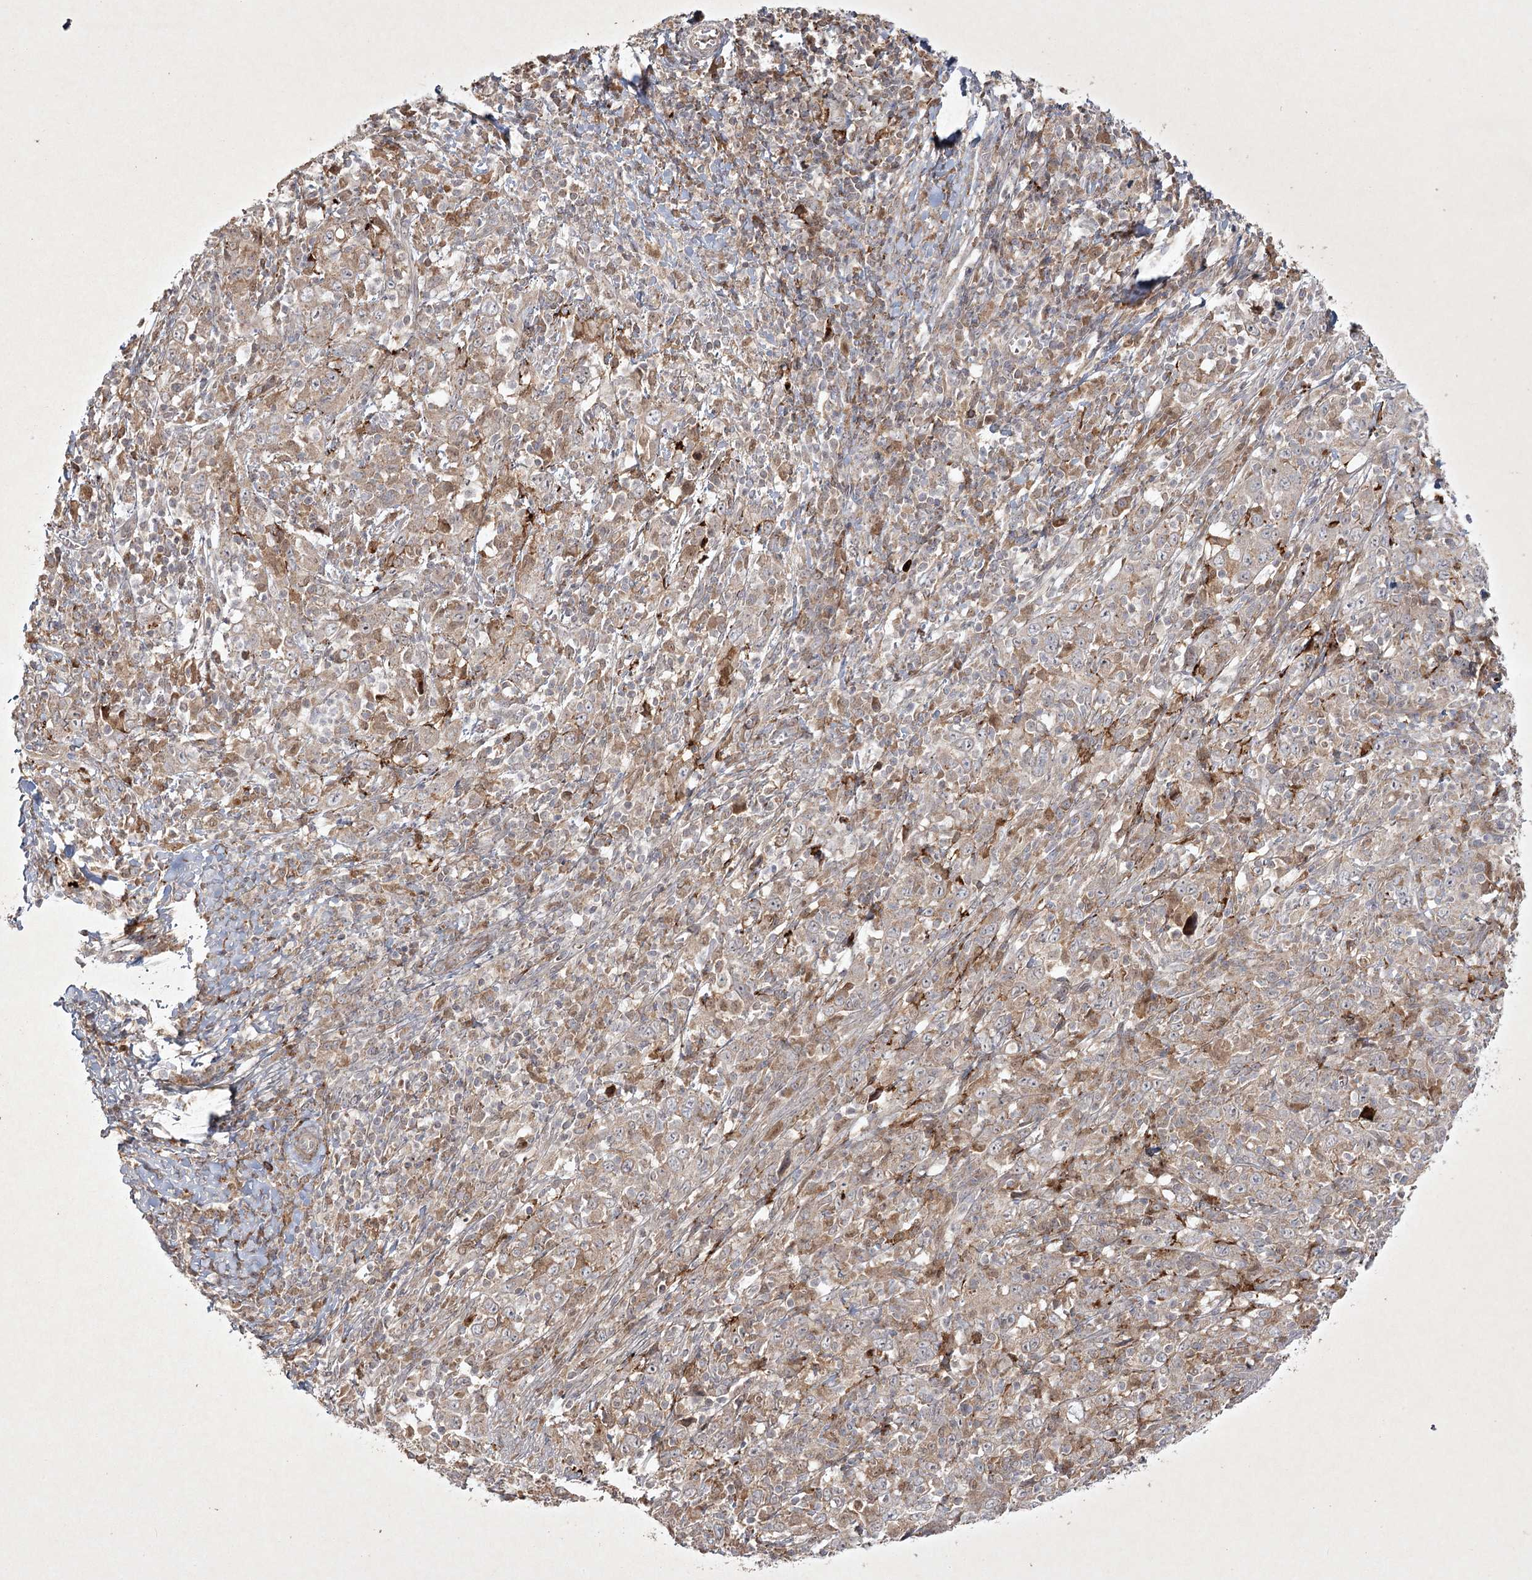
{"staining": {"intensity": "weak", "quantity": ">75%", "location": "cytoplasmic/membranous"}, "tissue": "cervical cancer", "cell_type": "Tumor cells", "image_type": "cancer", "snomed": [{"axis": "morphology", "description": "Squamous cell carcinoma, NOS"}, {"axis": "topography", "description": "Cervix"}], "caption": "Squamous cell carcinoma (cervical) stained with a brown dye displays weak cytoplasmic/membranous positive positivity in about >75% of tumor cells.", "gene": "KBTBD4", "patient": {"sex": "female", "age": 46}}